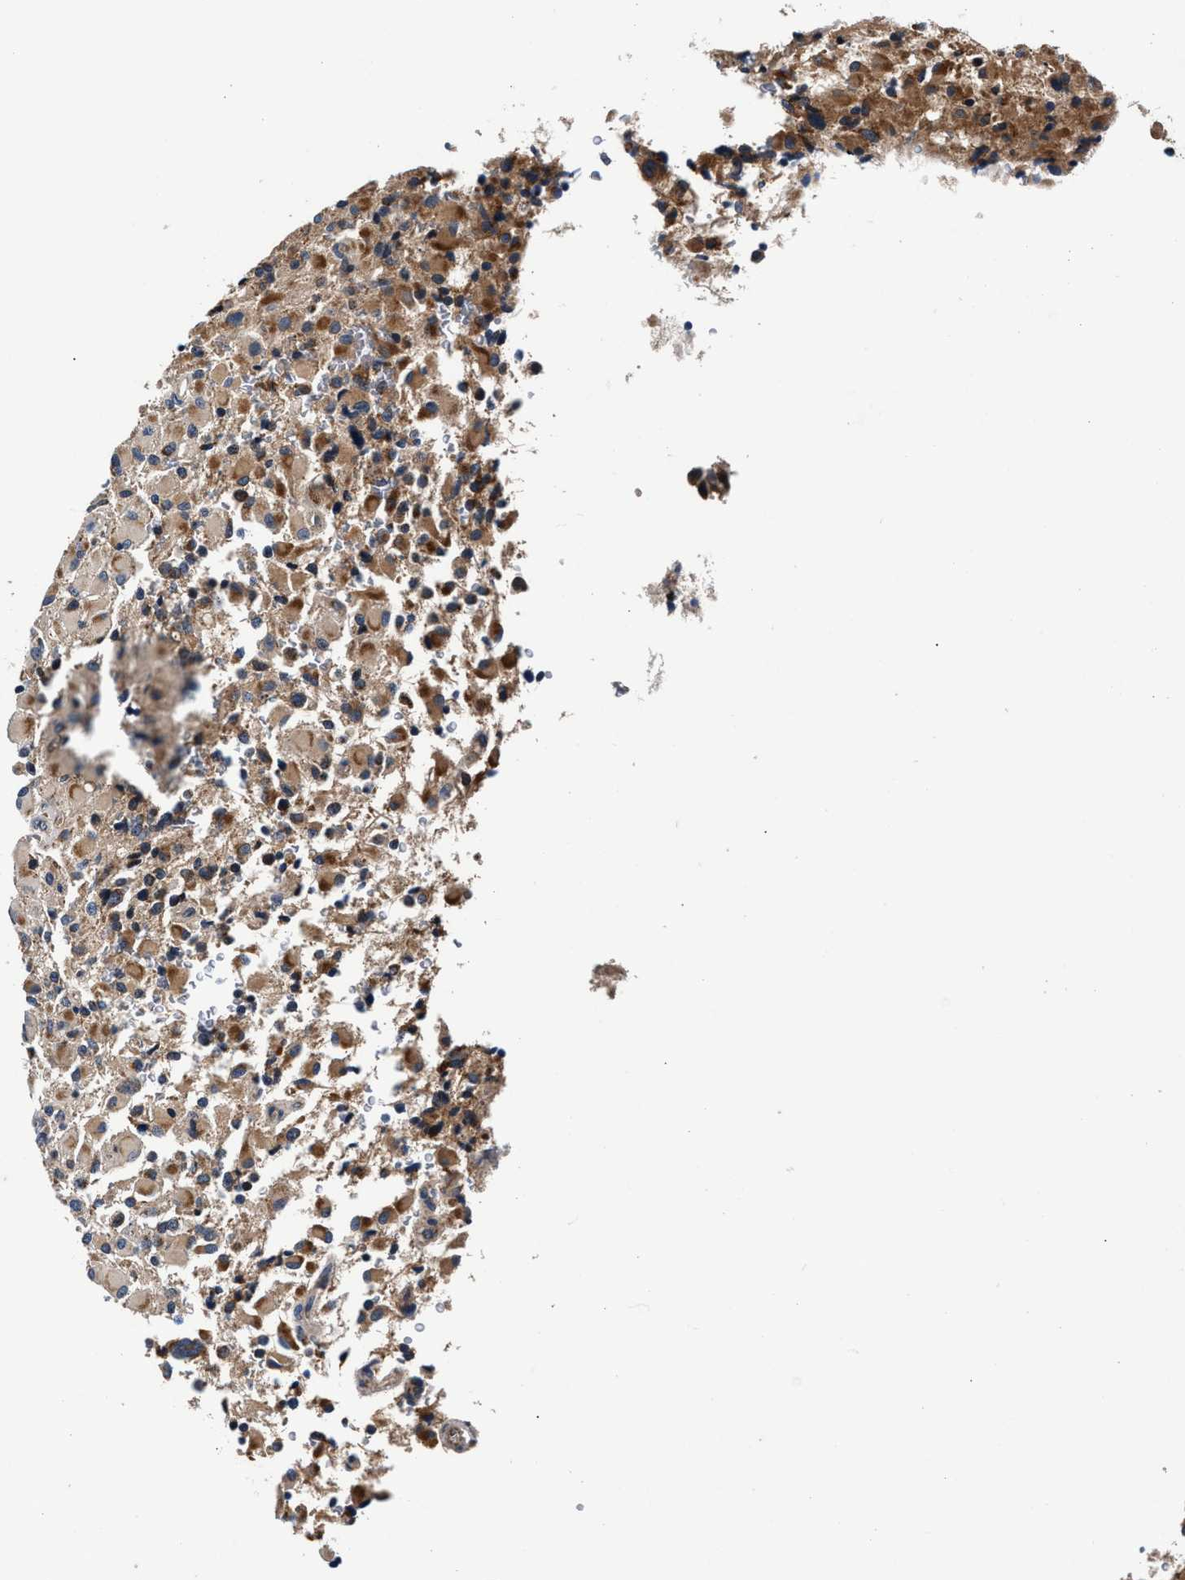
{"staining": {"intensity": "moderate", "quantity": ">75%", "location": "cytoplasmic/membranous"}, "tissue": "glioma", "cell_type": "Tumor cells", "image_type": "cancer", "snomed": [{"axis": "morphology", "description": "Glioma, malignant, High grade"}, {"axis": "topography", "description": "Brain"}], "caption": "Immunohistochemical staining of human glioma reveals moderate cytoplasmic/membranous protein expression in approximately >75% of tumor cells. (DAB (3,3'-diaminobenzidine) IHC, brown staining for protein, blue staining for nuclei).", "gene": "IMMT", "patient": {"sex": "male", "age": 71}}